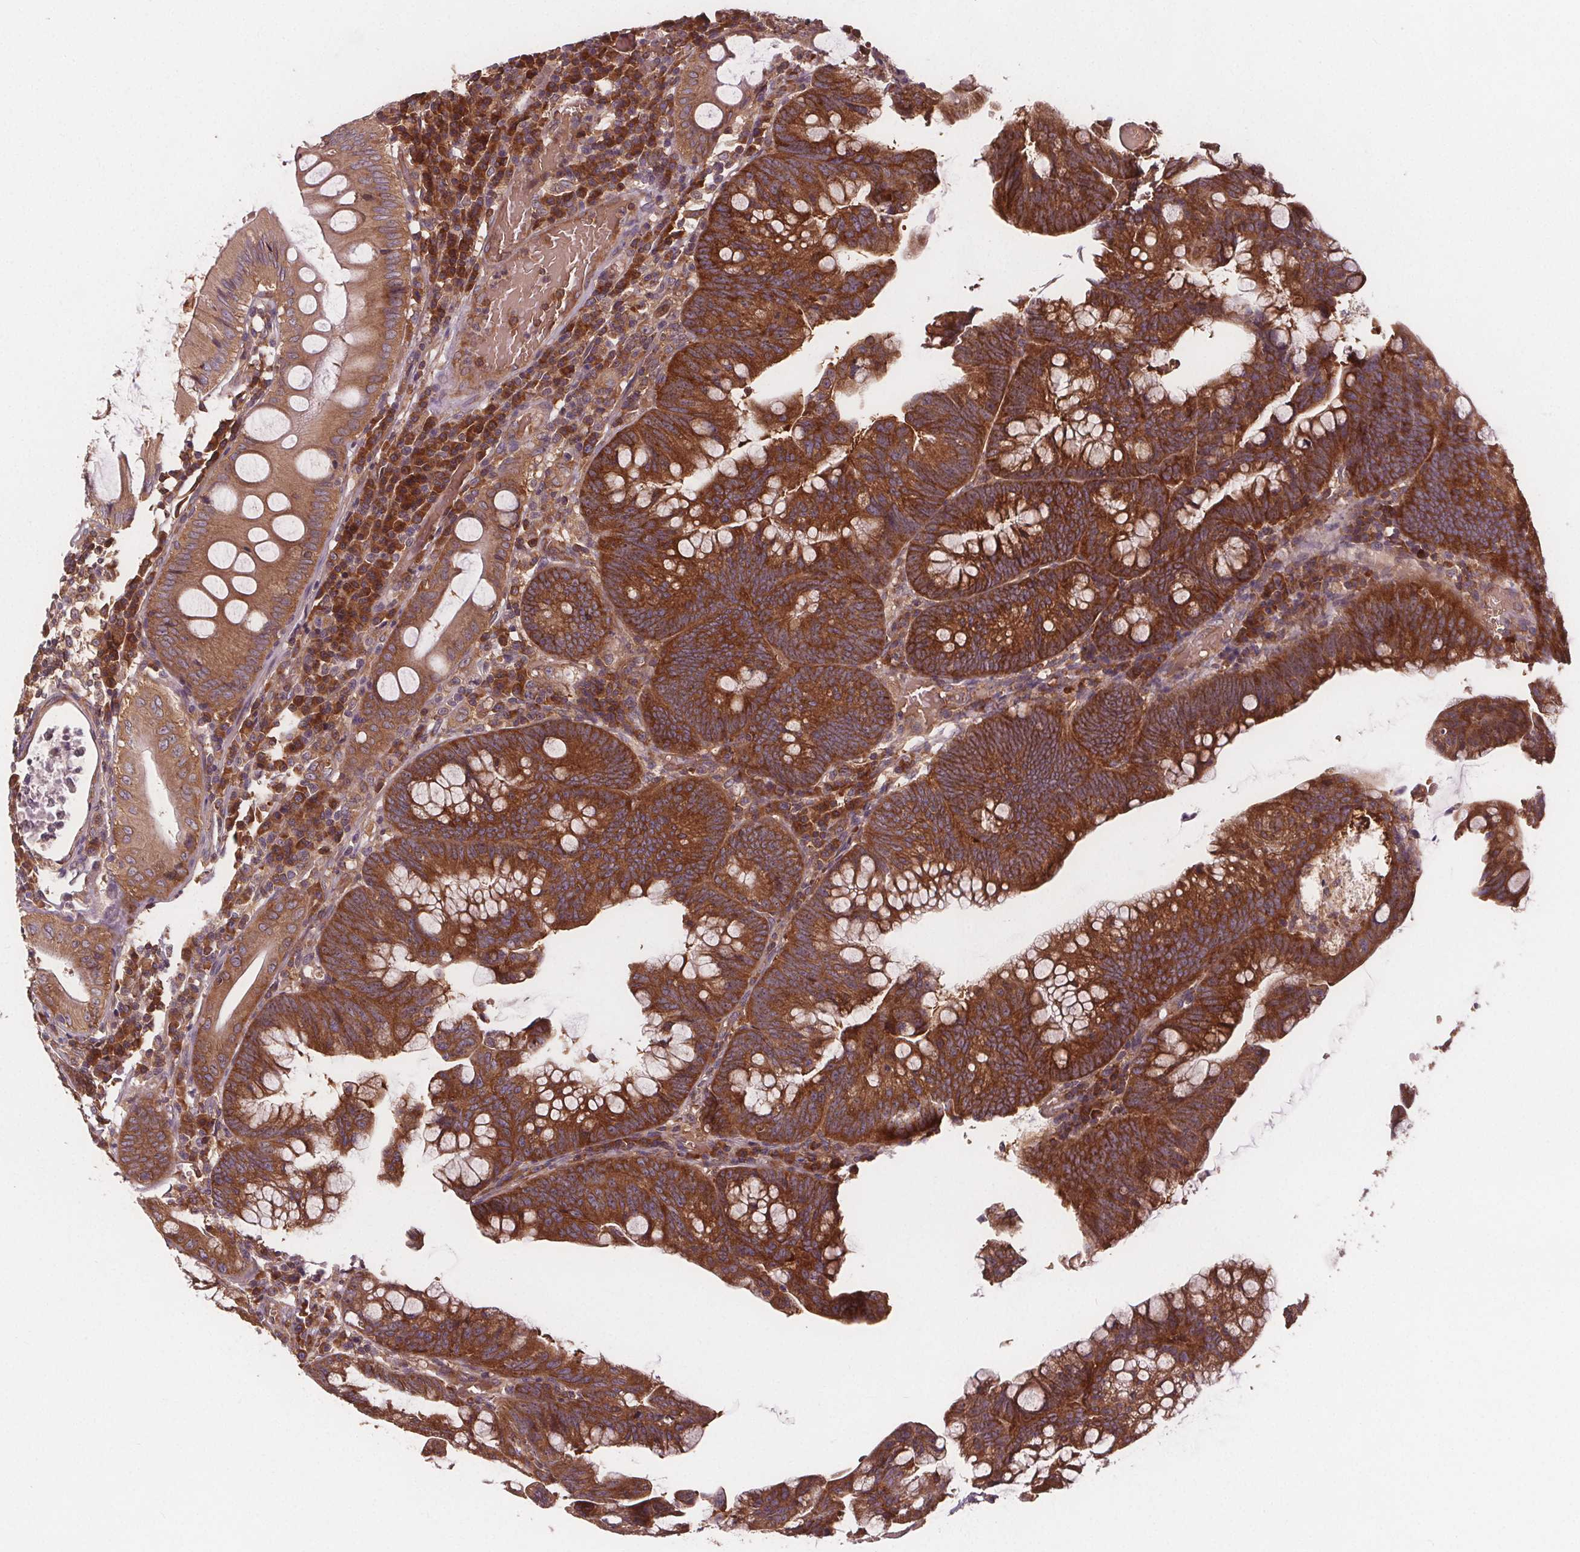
{"staining": {"intensity": "strong", "quantity": ">75%", "location": "cytoplasmic/membranous"}, "tissue": "colorectal cancer", "cell_type": "Tumor cells", "image_type": "cancer", "snomed": [{"axis": "morphology", "description": "Adenocarcinoma, NOS"}, {"axis": "topography", "description": "Colon"}], "caption": "Approximately >75% of tumor cells in colorectal cancer demonstrate strong cytoplasmic/membranous protein positivity as visualized by brown immunohistochemical staining.", "gene": "EIF3D", "patient": {"sex": "male", "age": 62}}